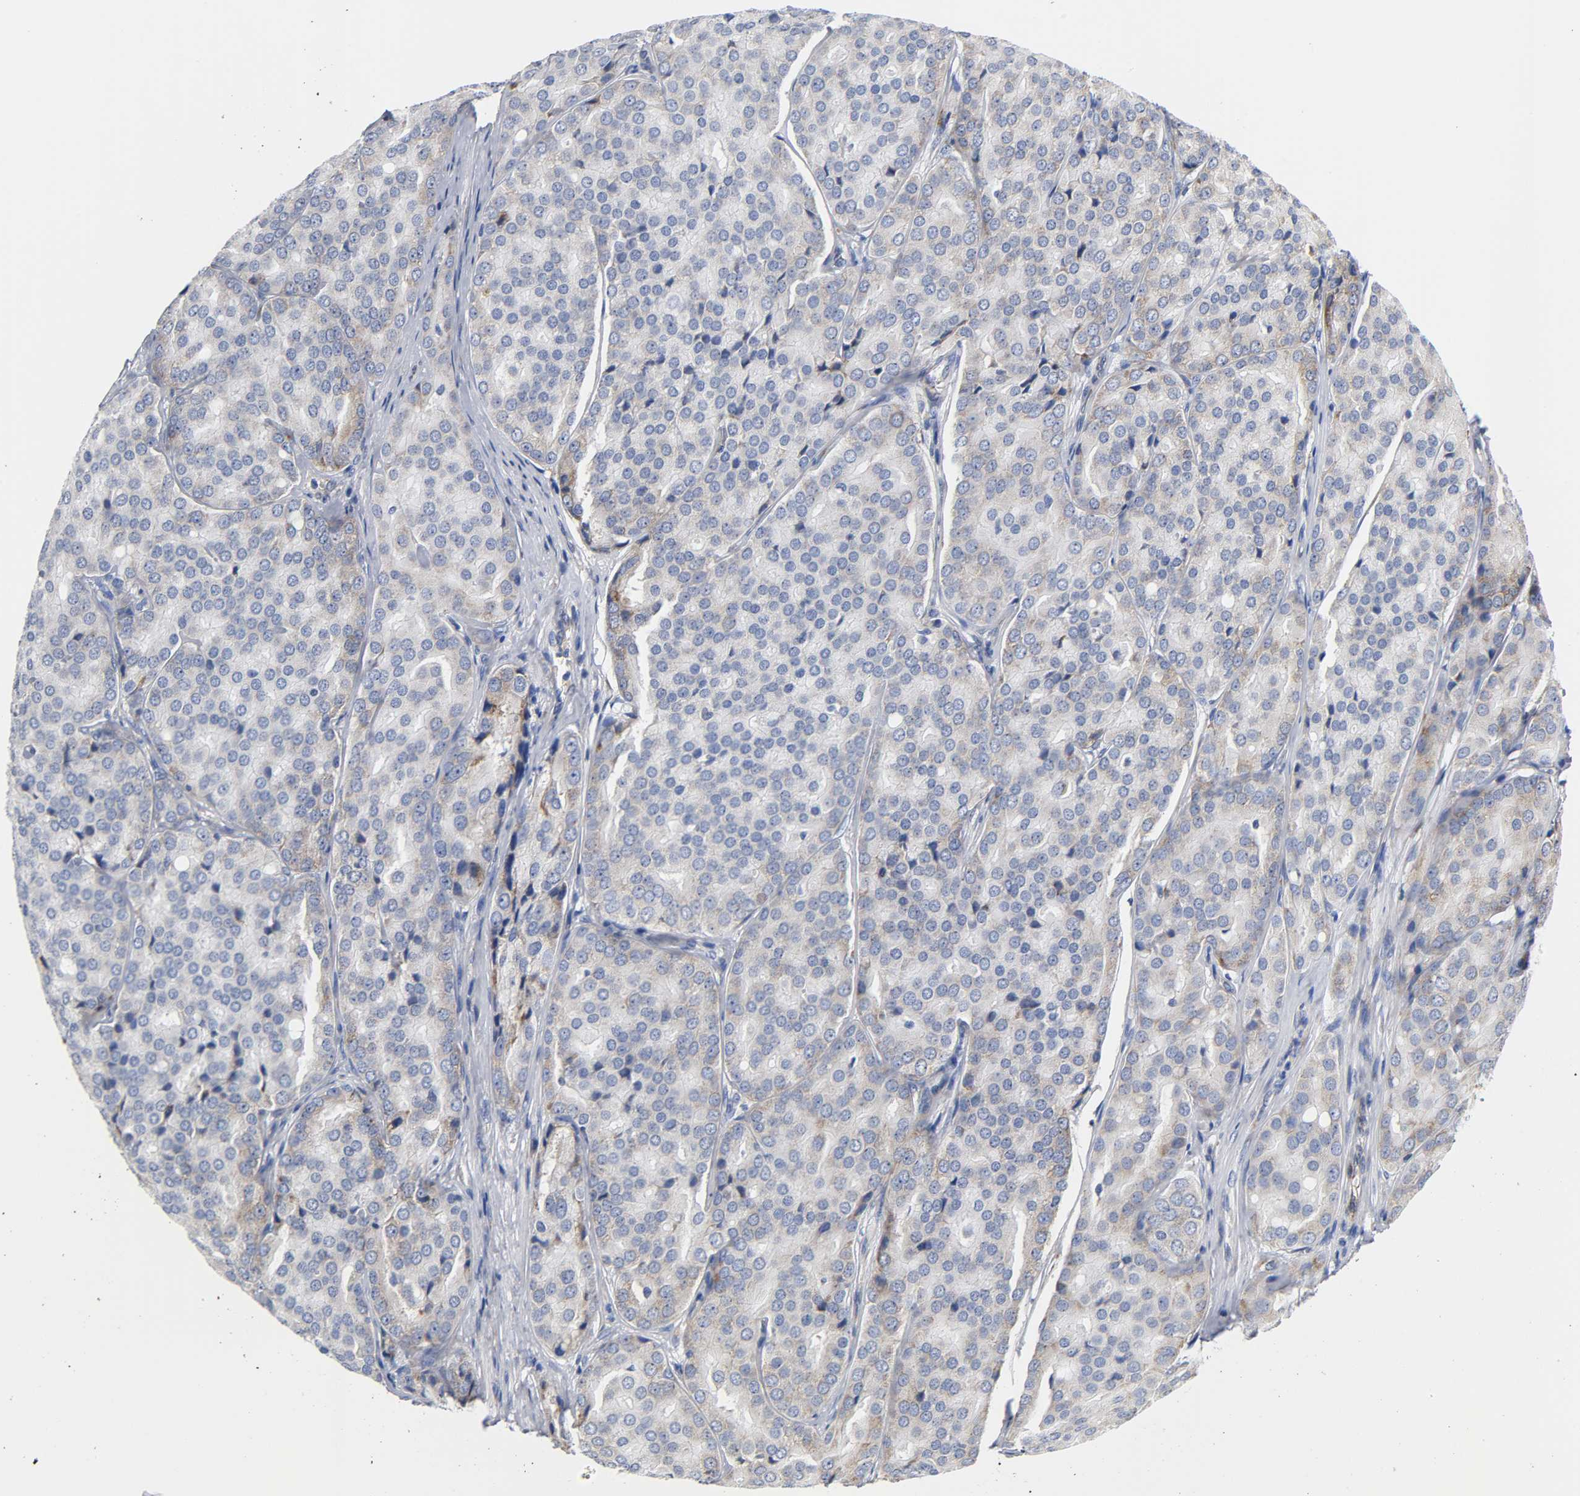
{"staining": {"intensity": "weak", "quantity": "25%-75%", "location": "cytoplasmic/membranous"}, "tissue": "prostate cancer", "cell_type": "Tumor cells", "image_type": "cancer", "snomed": [{"axis": "morphology", "description": "Adenocarcinoma, High grade"}, {"axis": "topography", "description": "Prostate"}], "caption": "Protein expression analysis of adenocarcinoma (high-grade) (prostate) displays weak cytoplasmic/membranous expression in about 25%-75% of tumor cells.", "gene": "REL", "patient": {"sex": "male", "age": 64}}